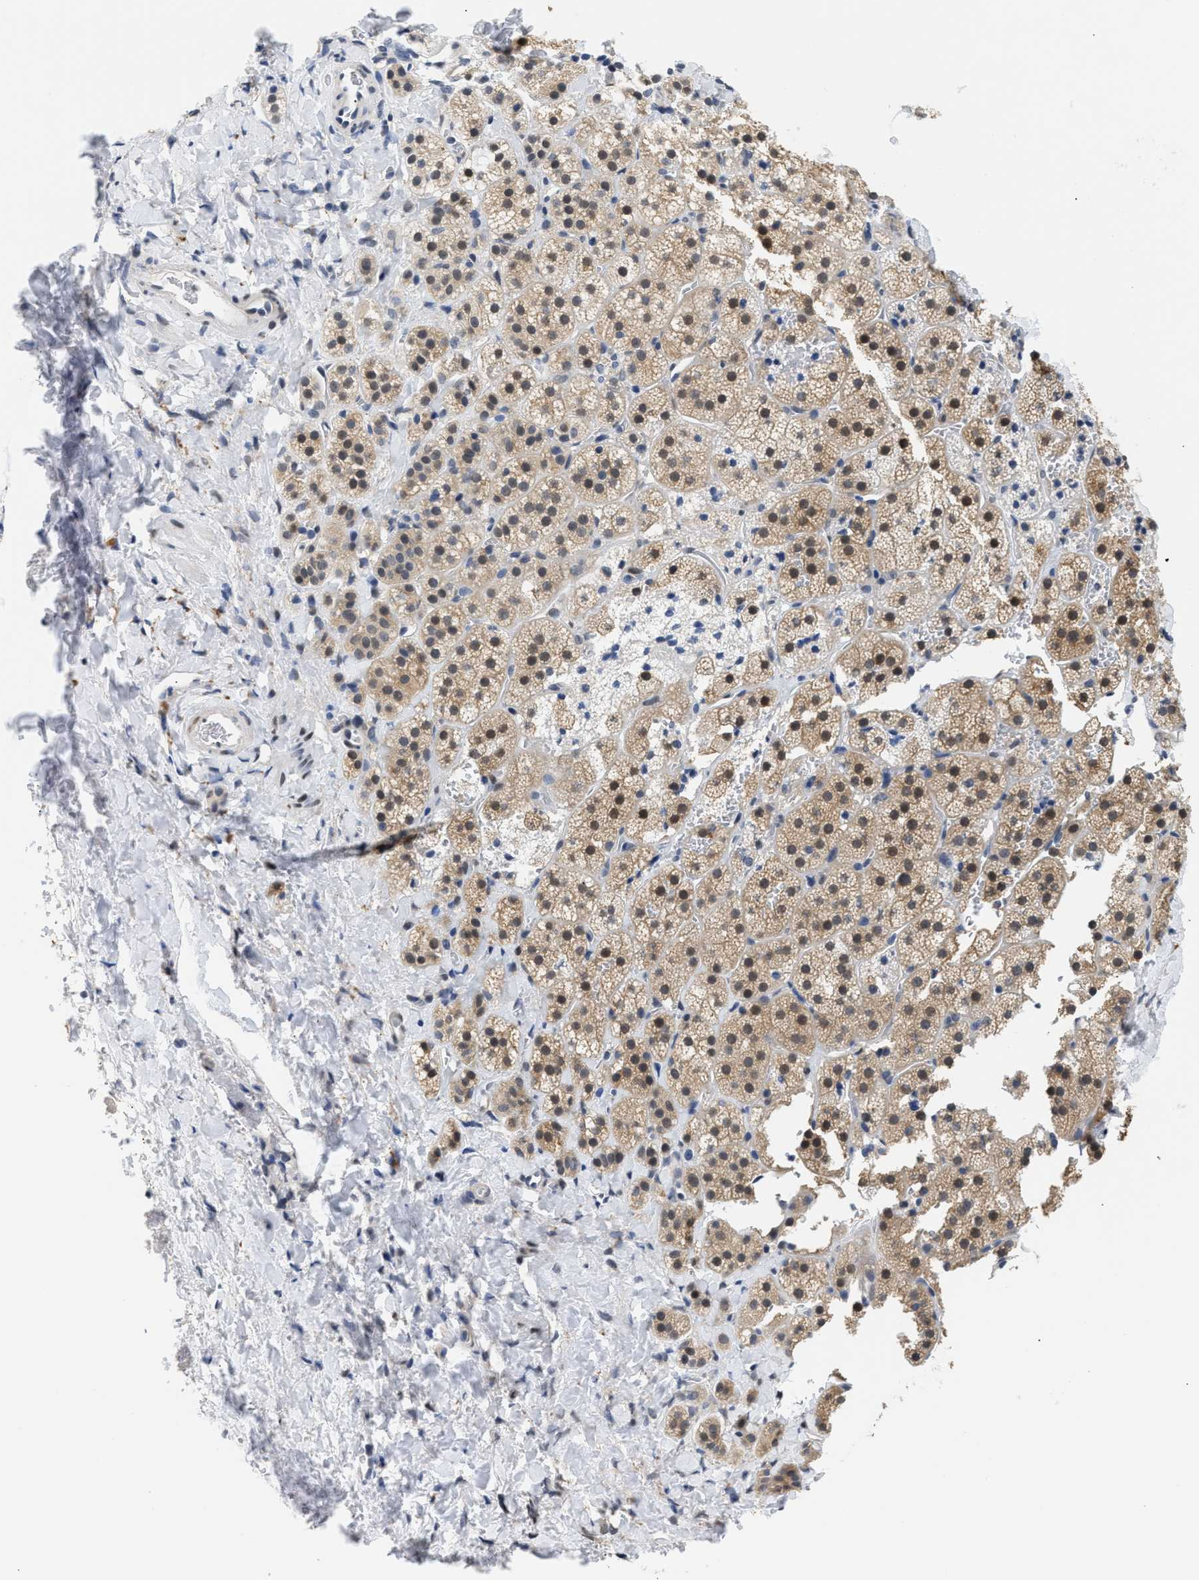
{"staining": {"intensity": "moderate", "quantity": "<25%", "location": "cytoplasmic/membranous,nuclear"}, "tissue": "adrenal gland", "cell_type": "Glandular cells", "image_type": "normal", "snomed": [{"axis": "morphology", "description": "Normal tissue, NOS"}, {"axis": "topography", "description": "Adrenal gland"}], "caption": "Brown immunohistochemical staining in unremarkable human adrenal gland shows moderate cytoplasmic/membranous,nuclear staining in about <25% of glandular cells. The protein of interest is shown in brown color, while the nuclei are stained blue.", "gene": "PPM1L", "patient": {"sex": "female", "age": 44}}